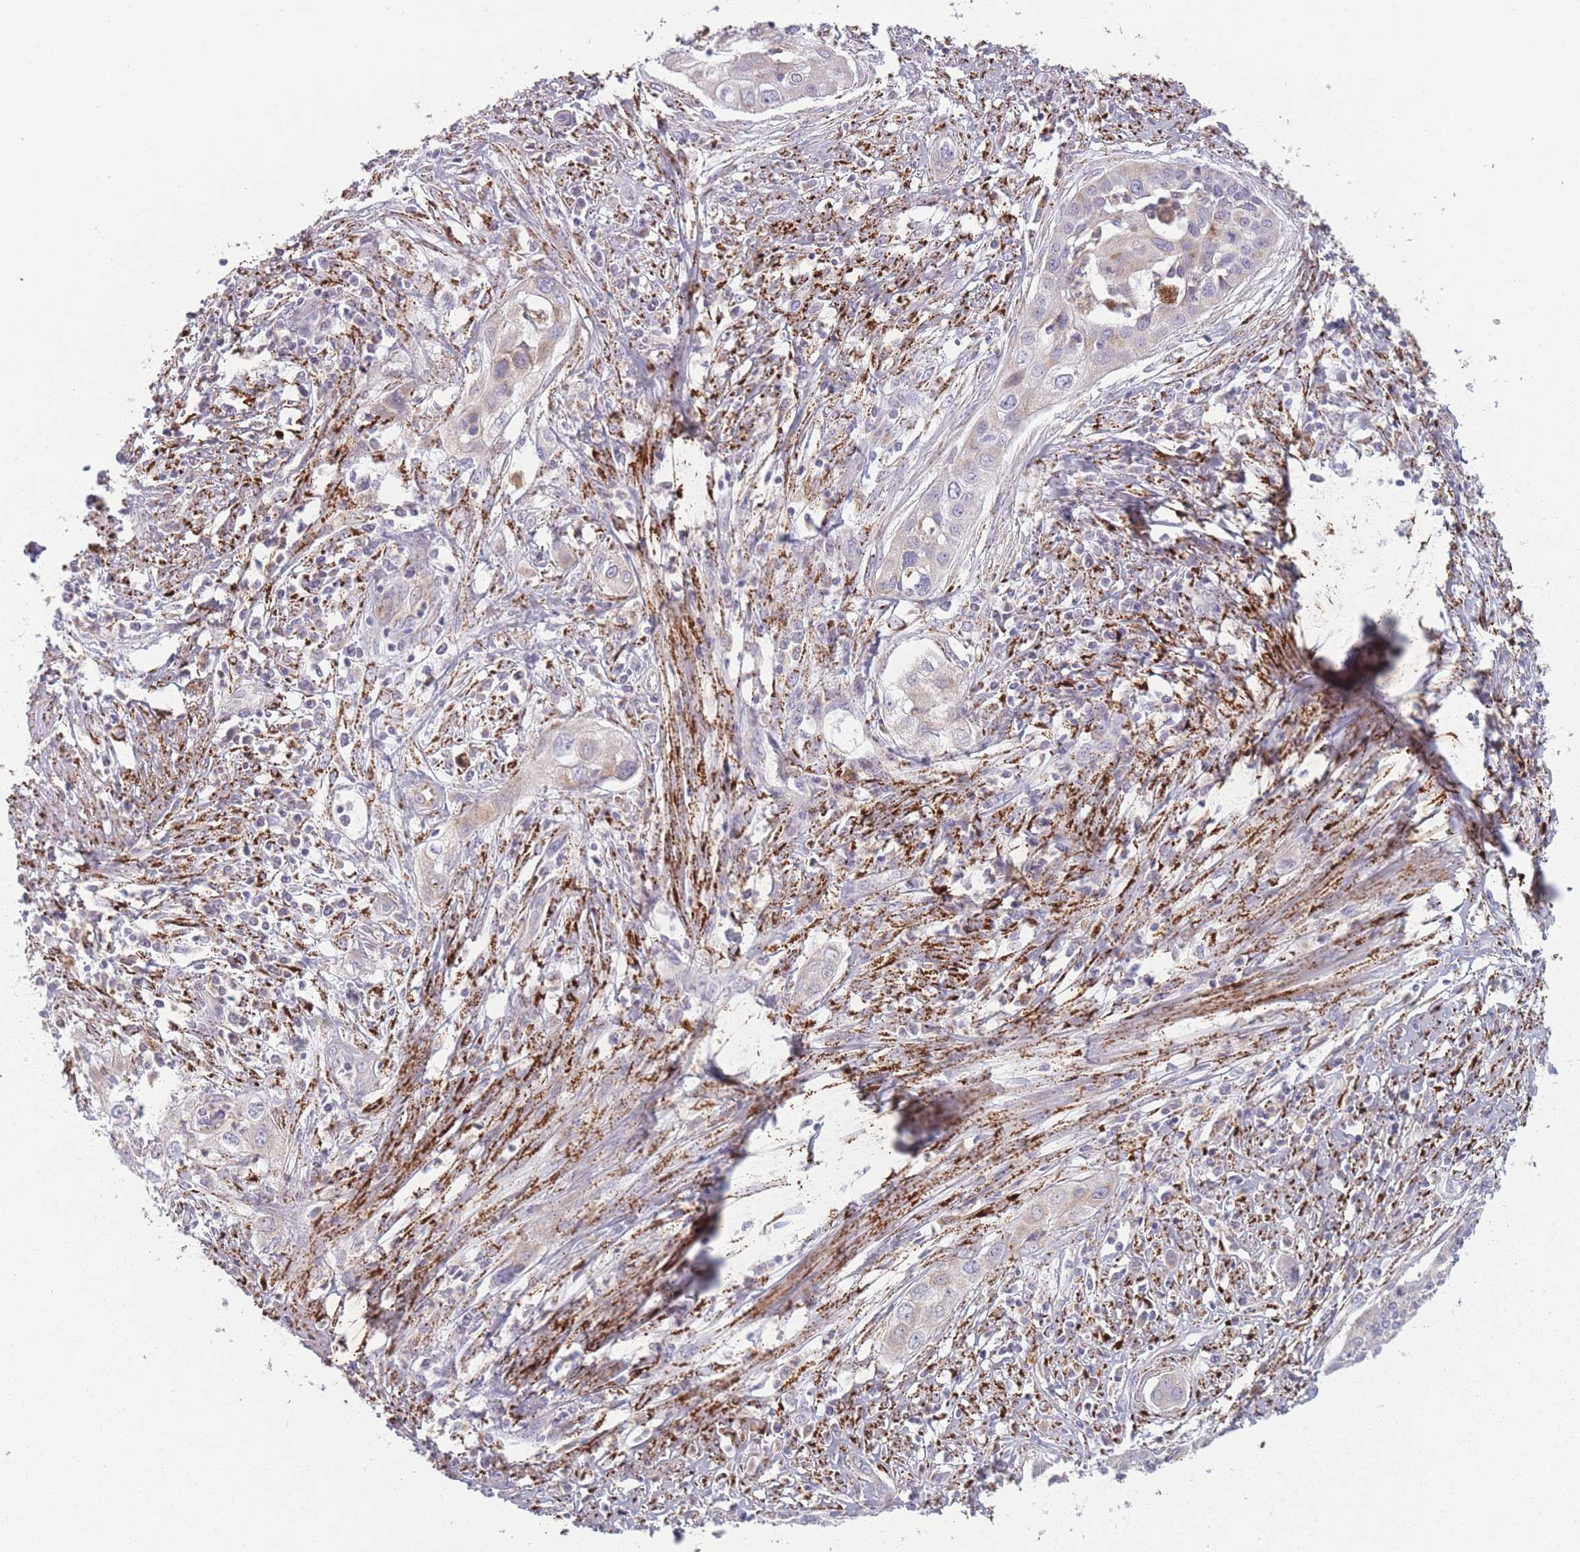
{"staining": {"intensity": "negative", "quantity": "none", "location": "none"}, "tissue": "cervical cancer", "cell_type": "Tumor cells", "image_type": "cancer", "snomed": [{"axis": "morphology", "description": "Squamous cell carcinoma, NOS"}, {"axis": "topography", "description": "Cervix"}], "caption": "The histopathology image reveals no staining of tumor cells in cervical cancer.", "gene": "PEX11B", "patient": {"sex": "female", "age": 34}}